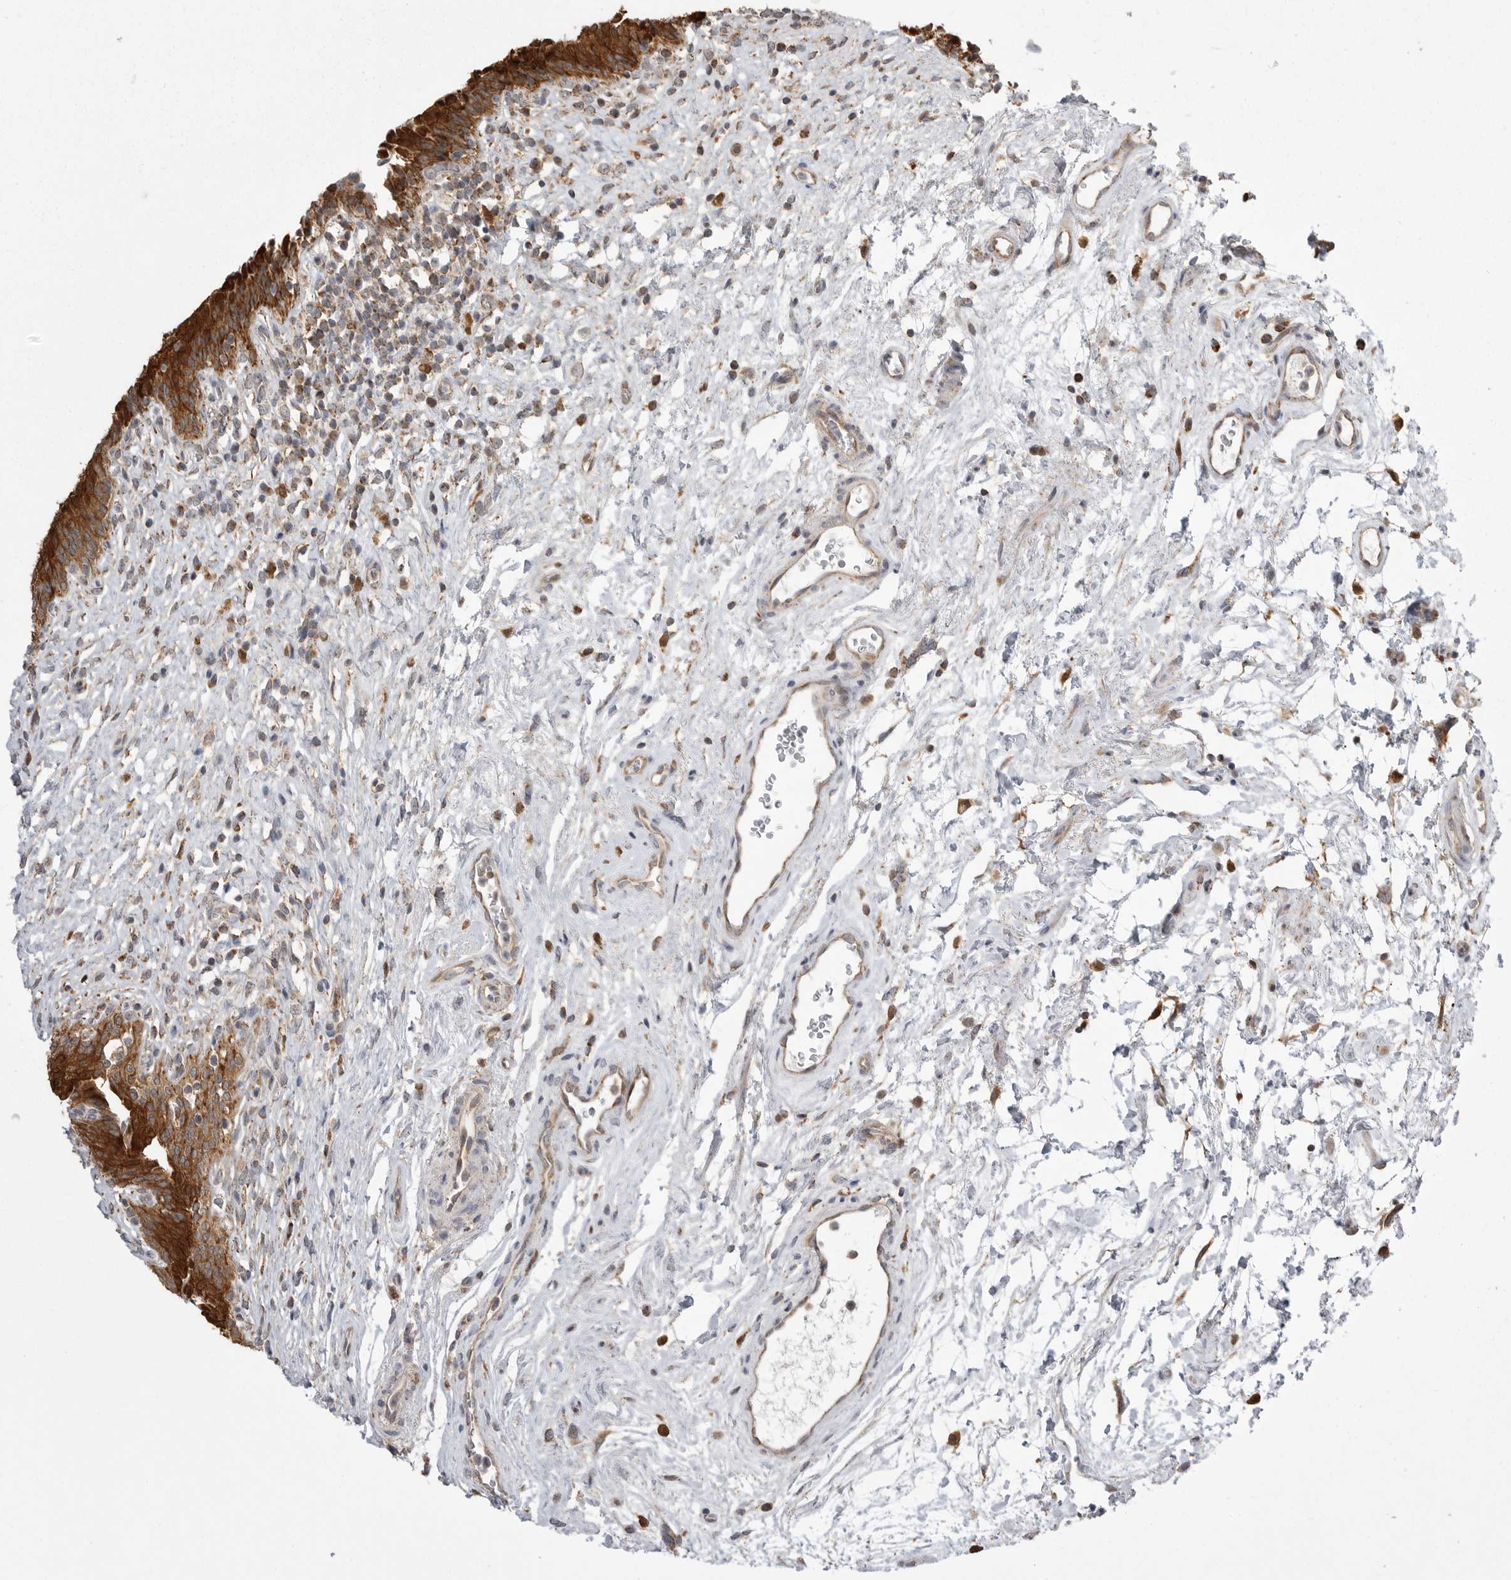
{"staining": {"intensity": "strong", "quantity": ">75%", "location": "cytoplasmic/membranous"}, "tissue": "urinary bladder", "cell_type": "Urothelial cells", "image_type": "normal", "snomed": [{"axis": "morphology", "description": "Normal tissue, NOS"}, {"axis": "topography", "description": "Urinary bladder"}], "caption": "Immunohistochemical staining of normal urinary bladder exhibits >75% levels of strong cytoplasmic/membranous protein staining in approximately >75% of urothelial cells.", "gene": "KYAT3", "patient": {"sex": "male", "age": 83}}